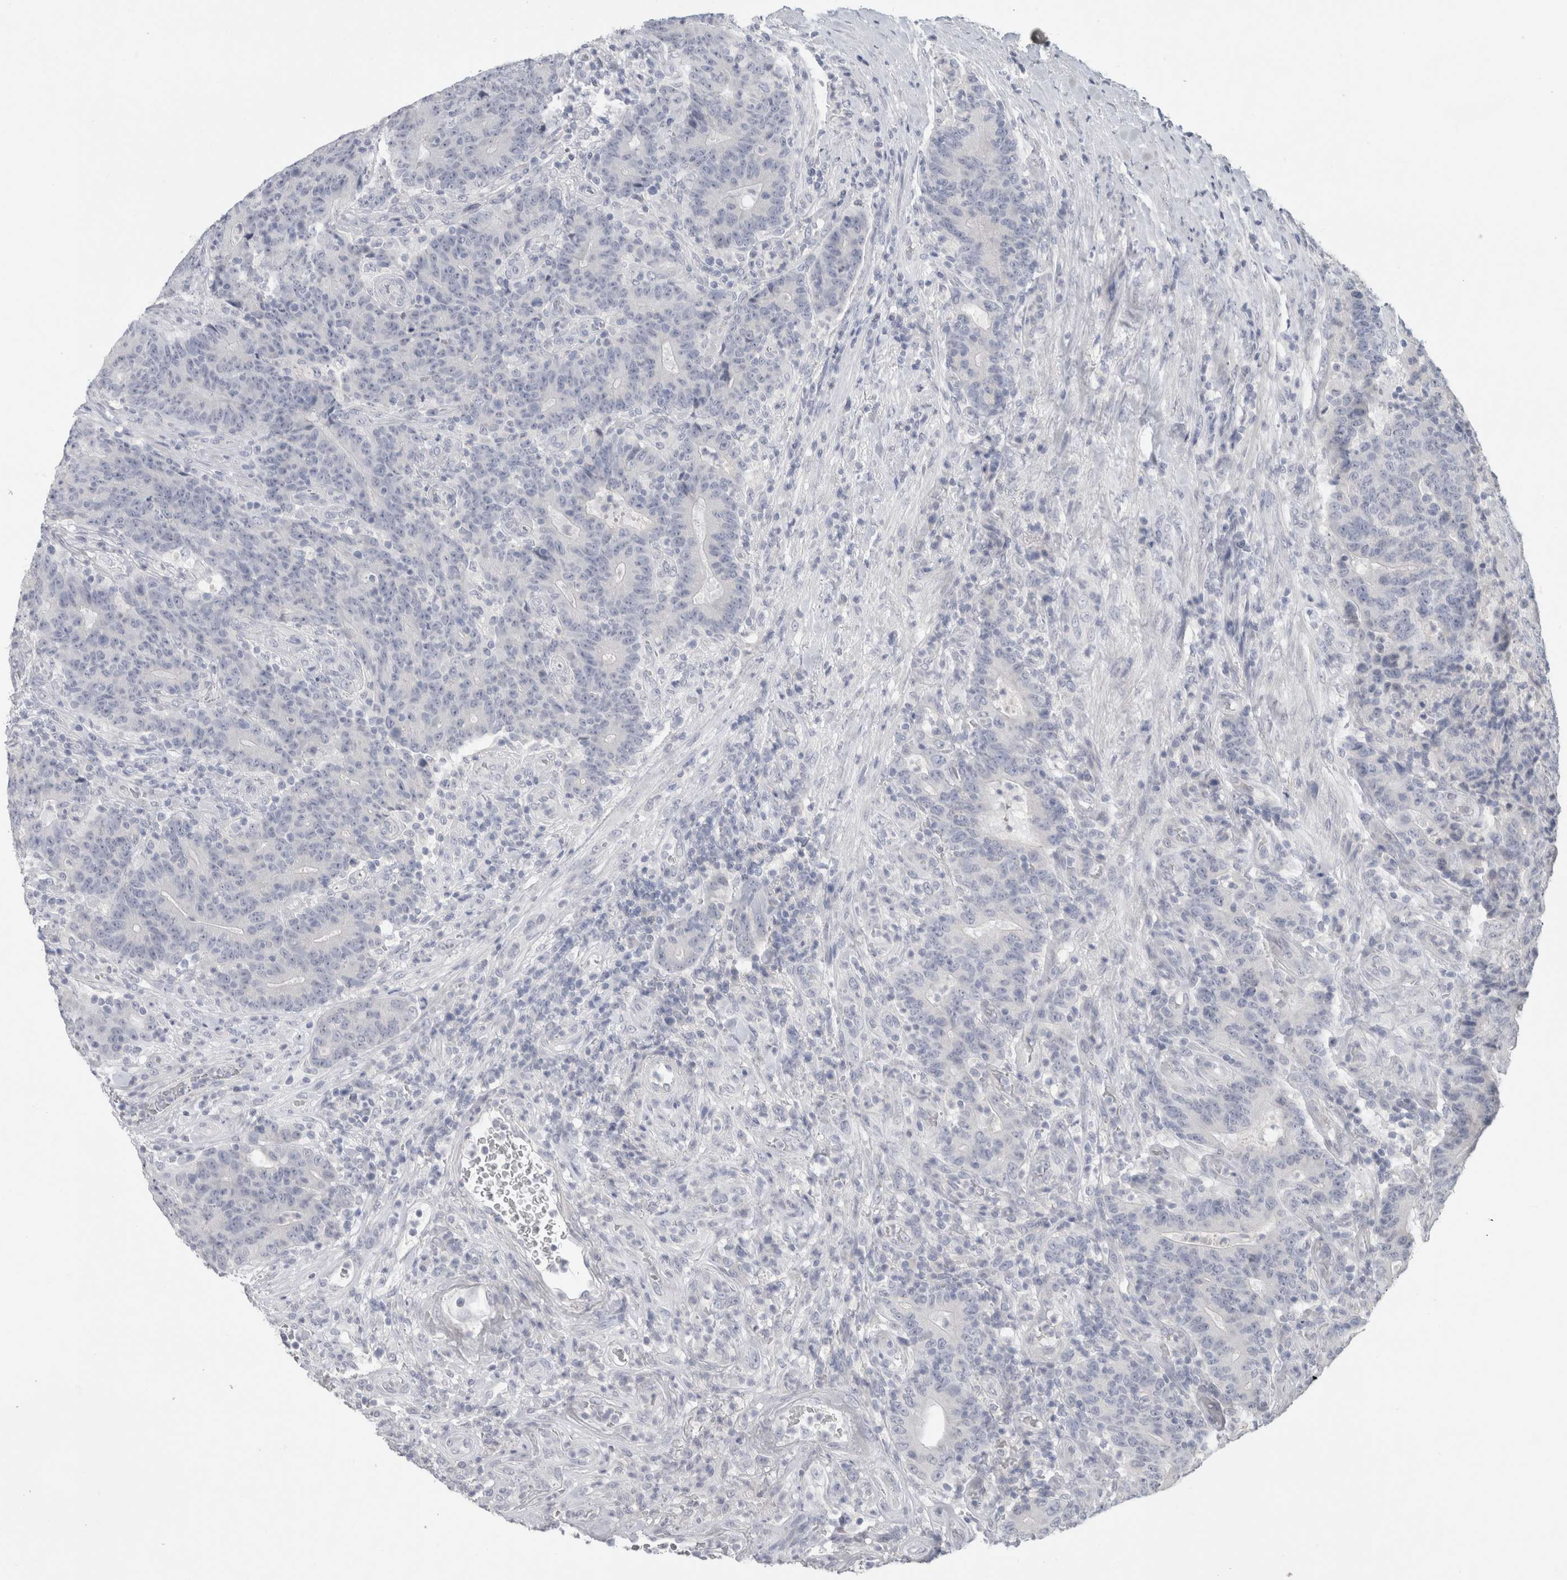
{"staining": {"intensity": "negative", "quantity": "none", "location": "none"}, "tissue": "colorectal cancer", "cell_type": "Tumor cells", "image_type": "cancer", "snomed": [{"axis": "morphology", "description": "Normal tissue, NOS"}, {"axis": "morphology", "description": "Adenocarcinoma, NOS"}, {"axis": "topography", "description": "Colon"}], "caption": "A micrograph of human colorectal adenocarcinoma is negative for staining in tumor cells.", "gene": "SLC6A1", "patient": {"sex": "female", "age": 75}}